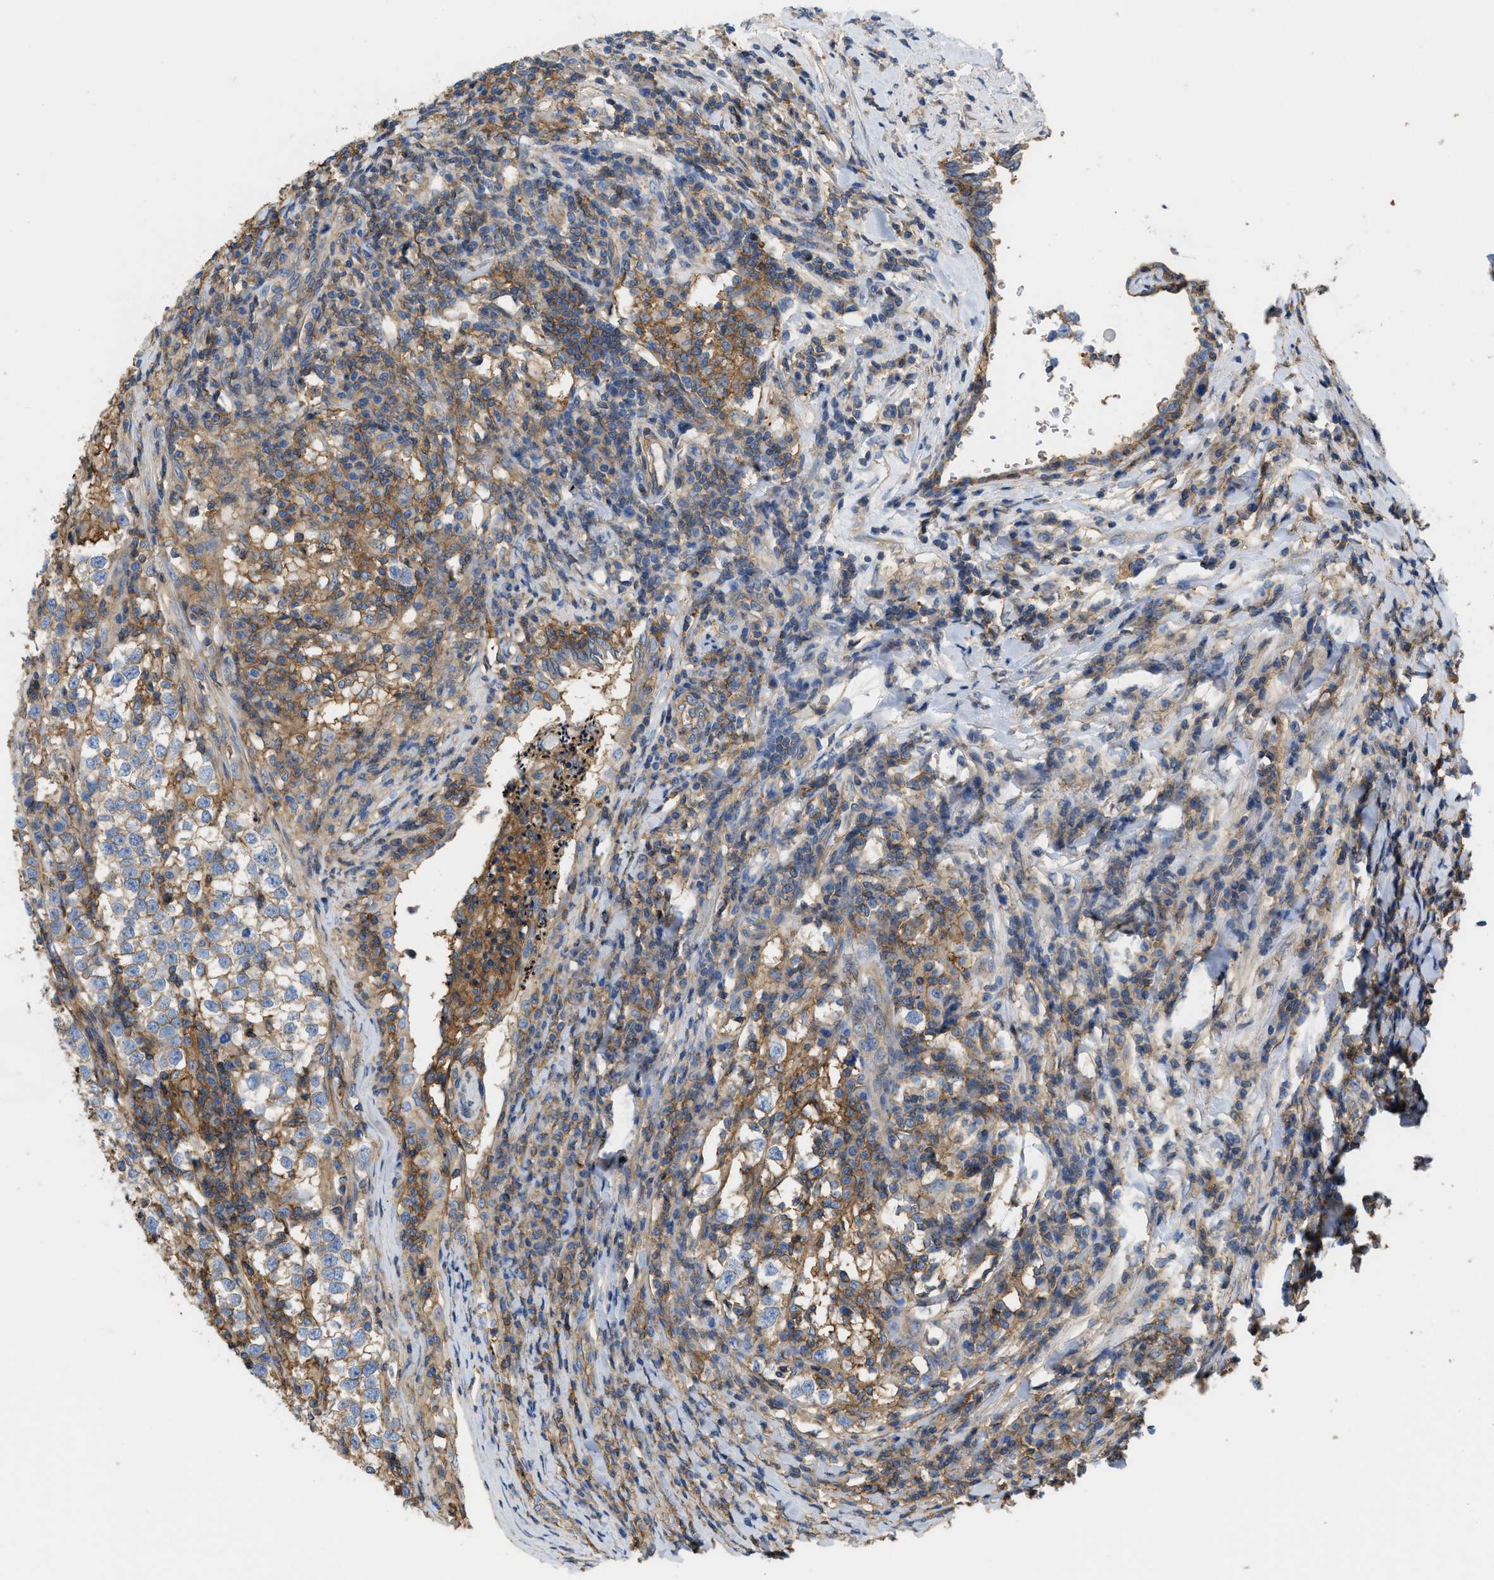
{"staining": {"intensity": "moderate", "quantity": ">75%", "location": "cytoplasmic/membranous"}, "tissue": "testis cancer", "cell_type": "Tumor cells", "image_type": "cancer", "snomed": [{"axis": "morphology", "description": "Normal tissue, NOS"}, {"axis": "morphology", "description": "Seminoma, NOS"}, {"axis": "topography", "description": "Testis"}], "caption": "Protein expression by immunohistochemistry shows moderate cytoplasmic/membranous positivity in approximately >75% of tumor cells in testis cancer (seminoma).", "gene": "GNB4", "patient": {"sex": "male", "age": 43}}